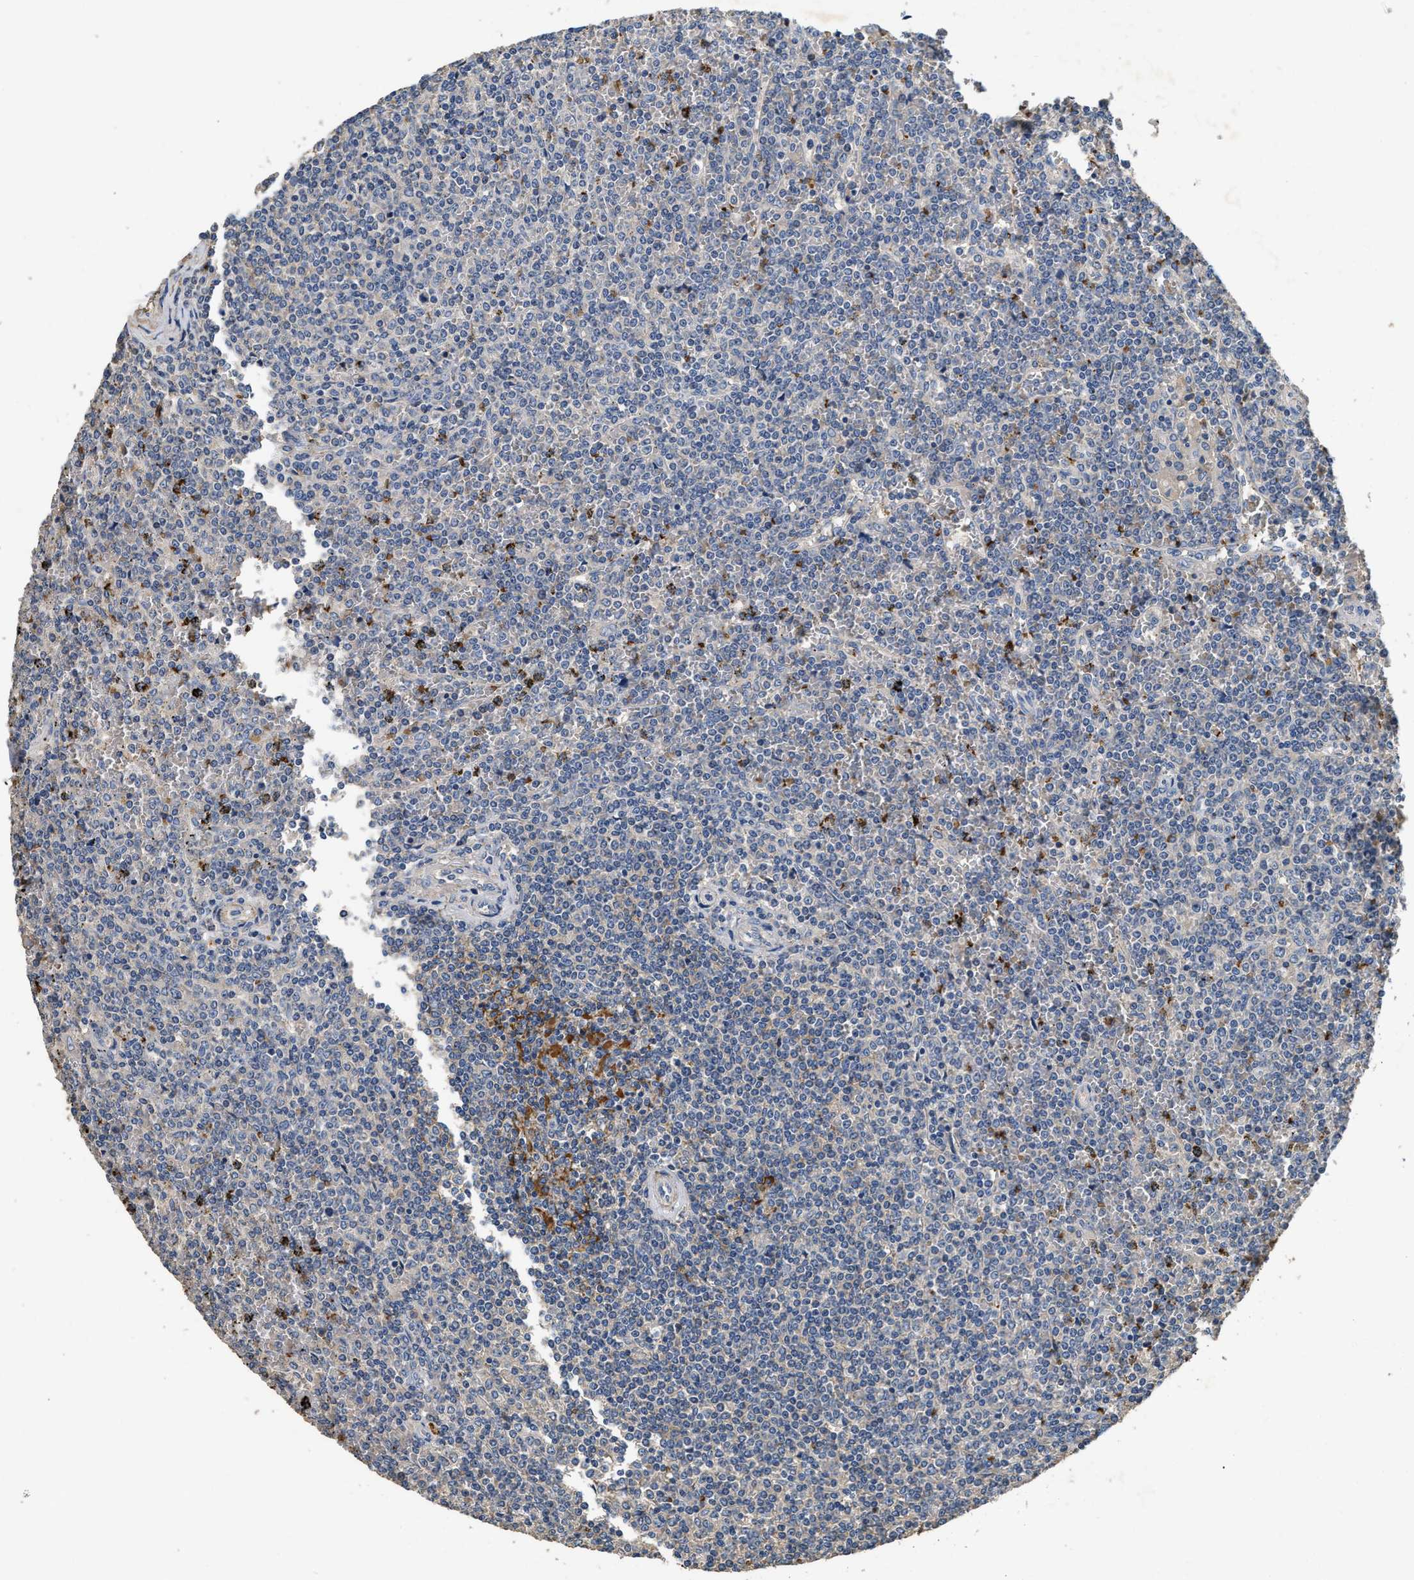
{"staining": {"intensity": "negative", "quantity": "none", "location": "none"}, "tissue": "lymphoma", "cell_type": "Tumor cells", "image_type": "cancer", "snomed": [{"axis": "morphology", "description": "Malignant lymphoma, non-Hodgkin's type, Low grade"}, {"axis": "topography", "description": "Spleen"}], "caption": "Tumor cells show no significant protein positivity in lymphoma.", "gene": "C3", "patient": {"sex": "female", "age": 19}}